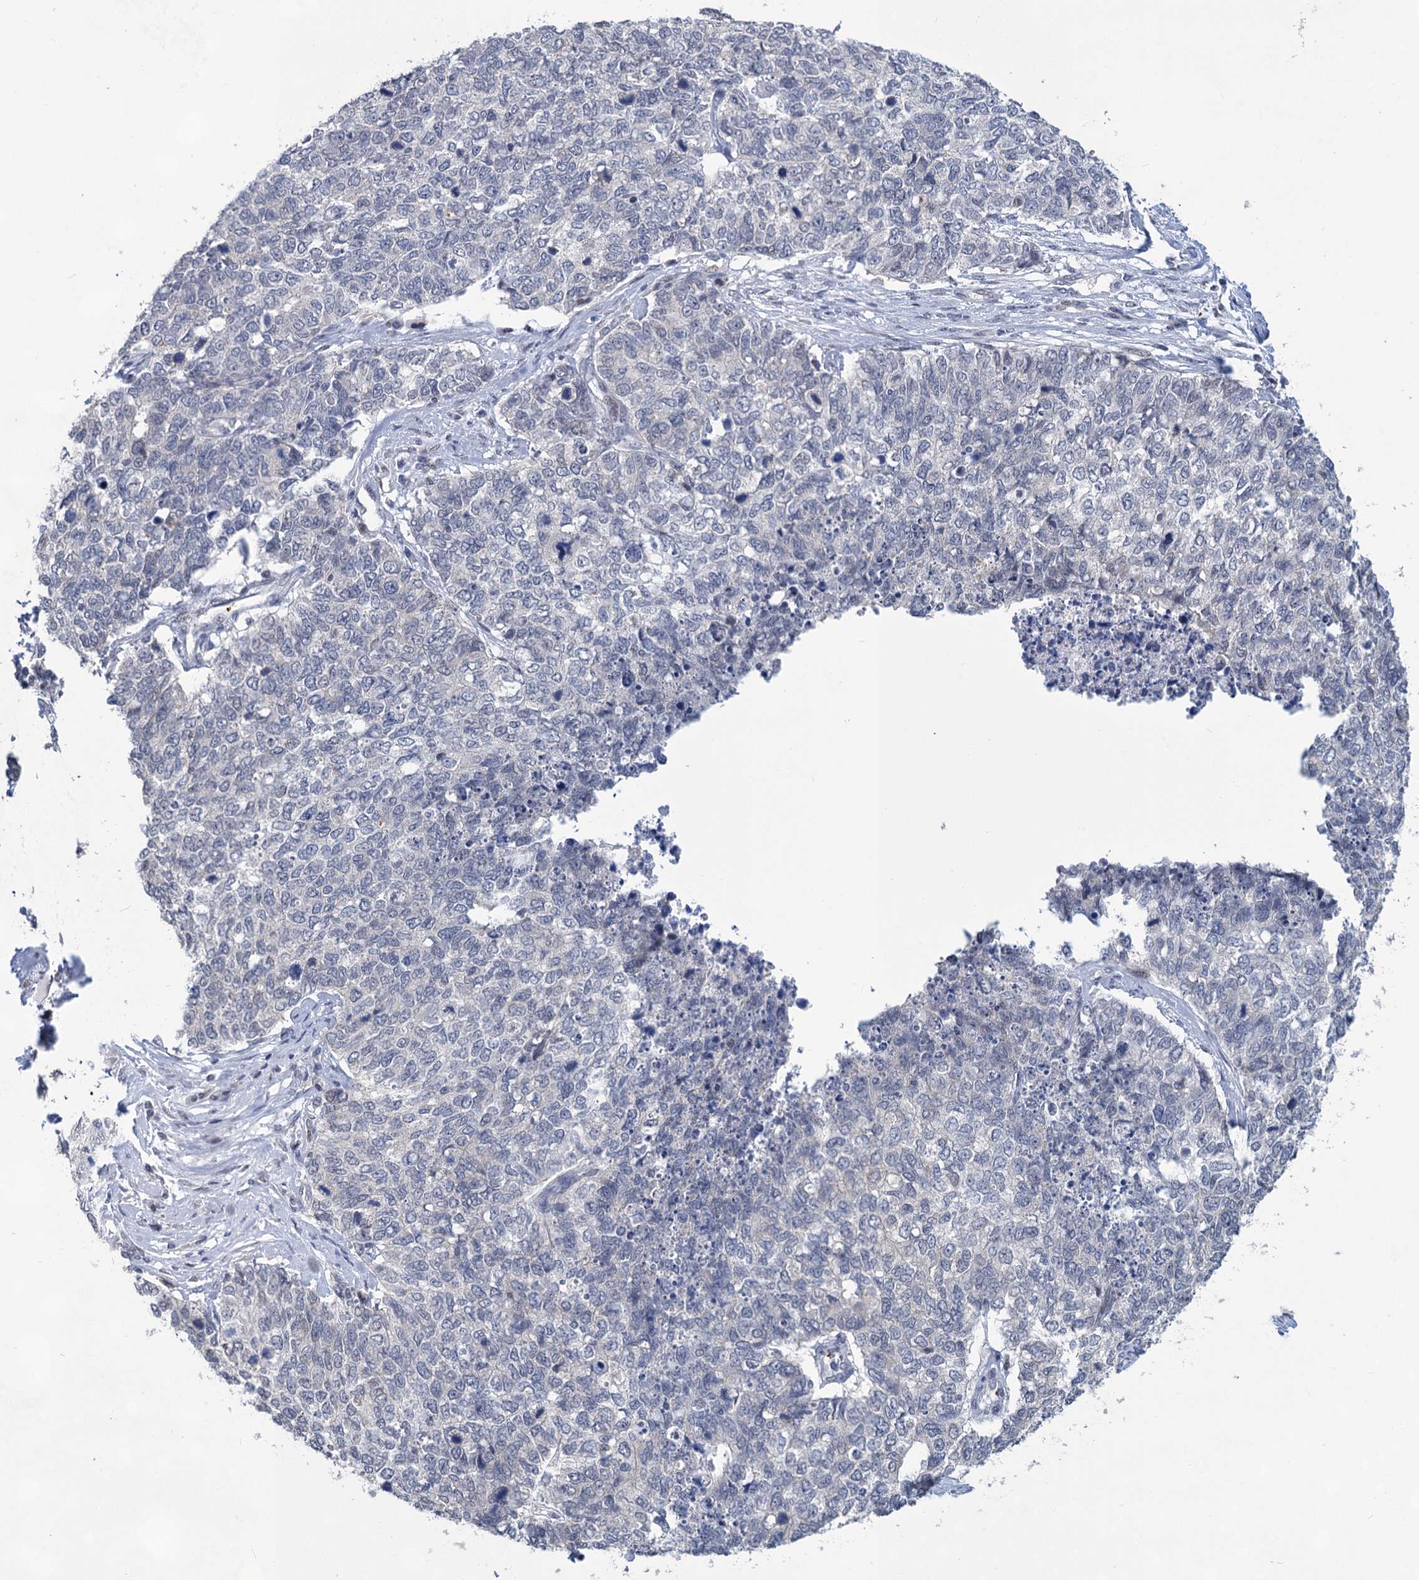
{"staining": {"intensity": "negative", "quantity": "none", "location": "none"}, "tissue": "cervical cancer", "cell_type": "Tumor cells", "image_type": "cancer", "snomed": [{"axis": "morphology", "description": "Squamous cell carcinoma, NOS"}, {"axis": "topography", "description": "Cervix"}], "caption": "Tumor cells show no significant expression in squamous cell carcinoma (cervical).", "gene": "MON2", "patient": {"sex": "female", "age": 63}}